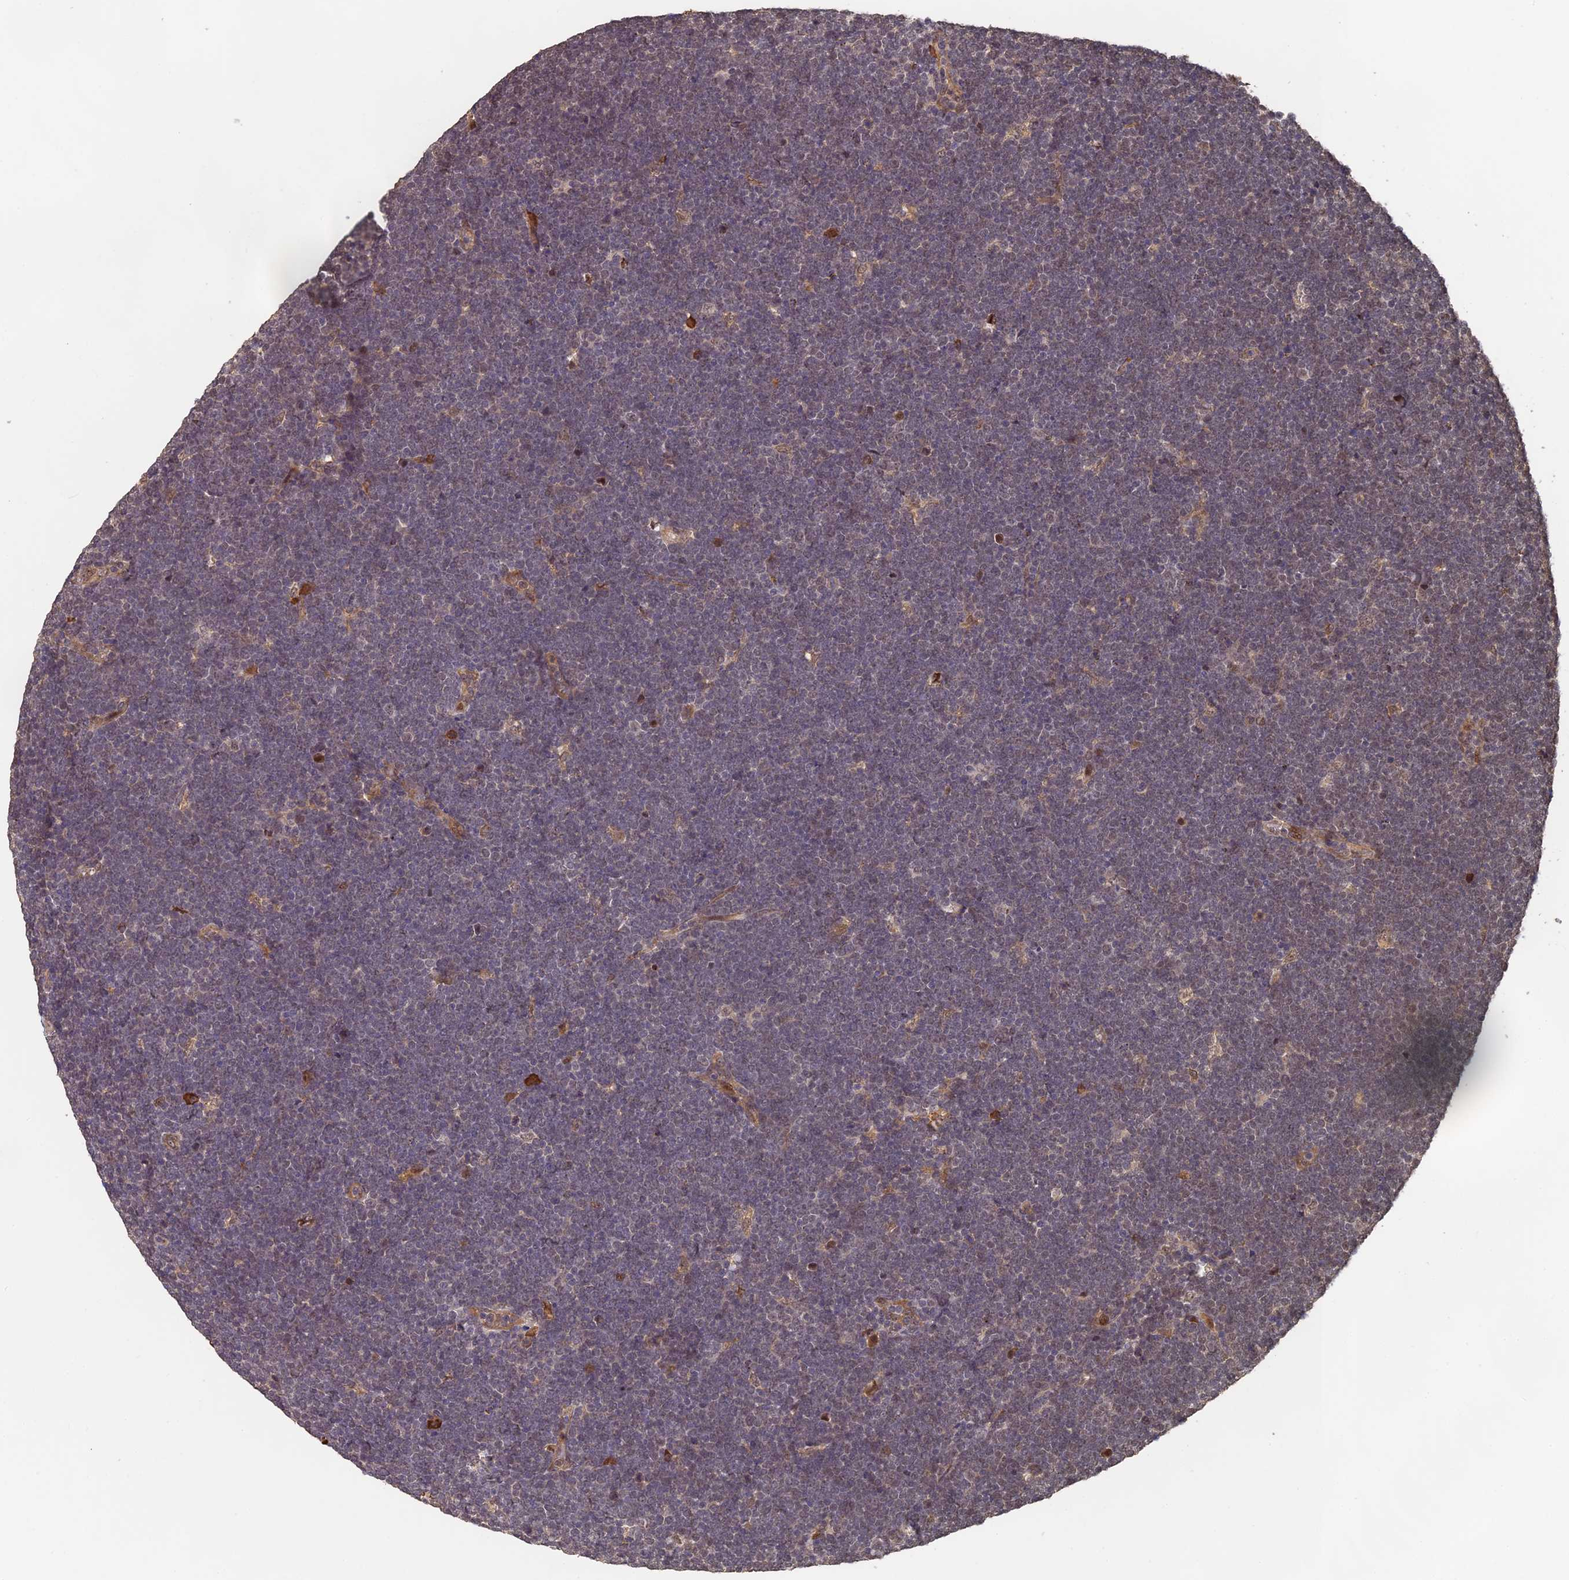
{"staining": {"intensity": "negative", "quantity": "none", "location": "none"}, "tissue": "lymphoma", "cell_type": "Tumor cells", "image_type": "cancer", "snomed": [{"axis": "morphology", "description": "Malignant lymphoma, non-Hodgkin's type, High grade"}, {"axis": "topography", "description": "Lymph node"}], "caption": "This is a micrograph of immunohistochemistry staining of lymphoma, which shows no staining in tumor cells.", "gene": "OSBPL1A", "patient": {"sex": "male", "age": 13}}